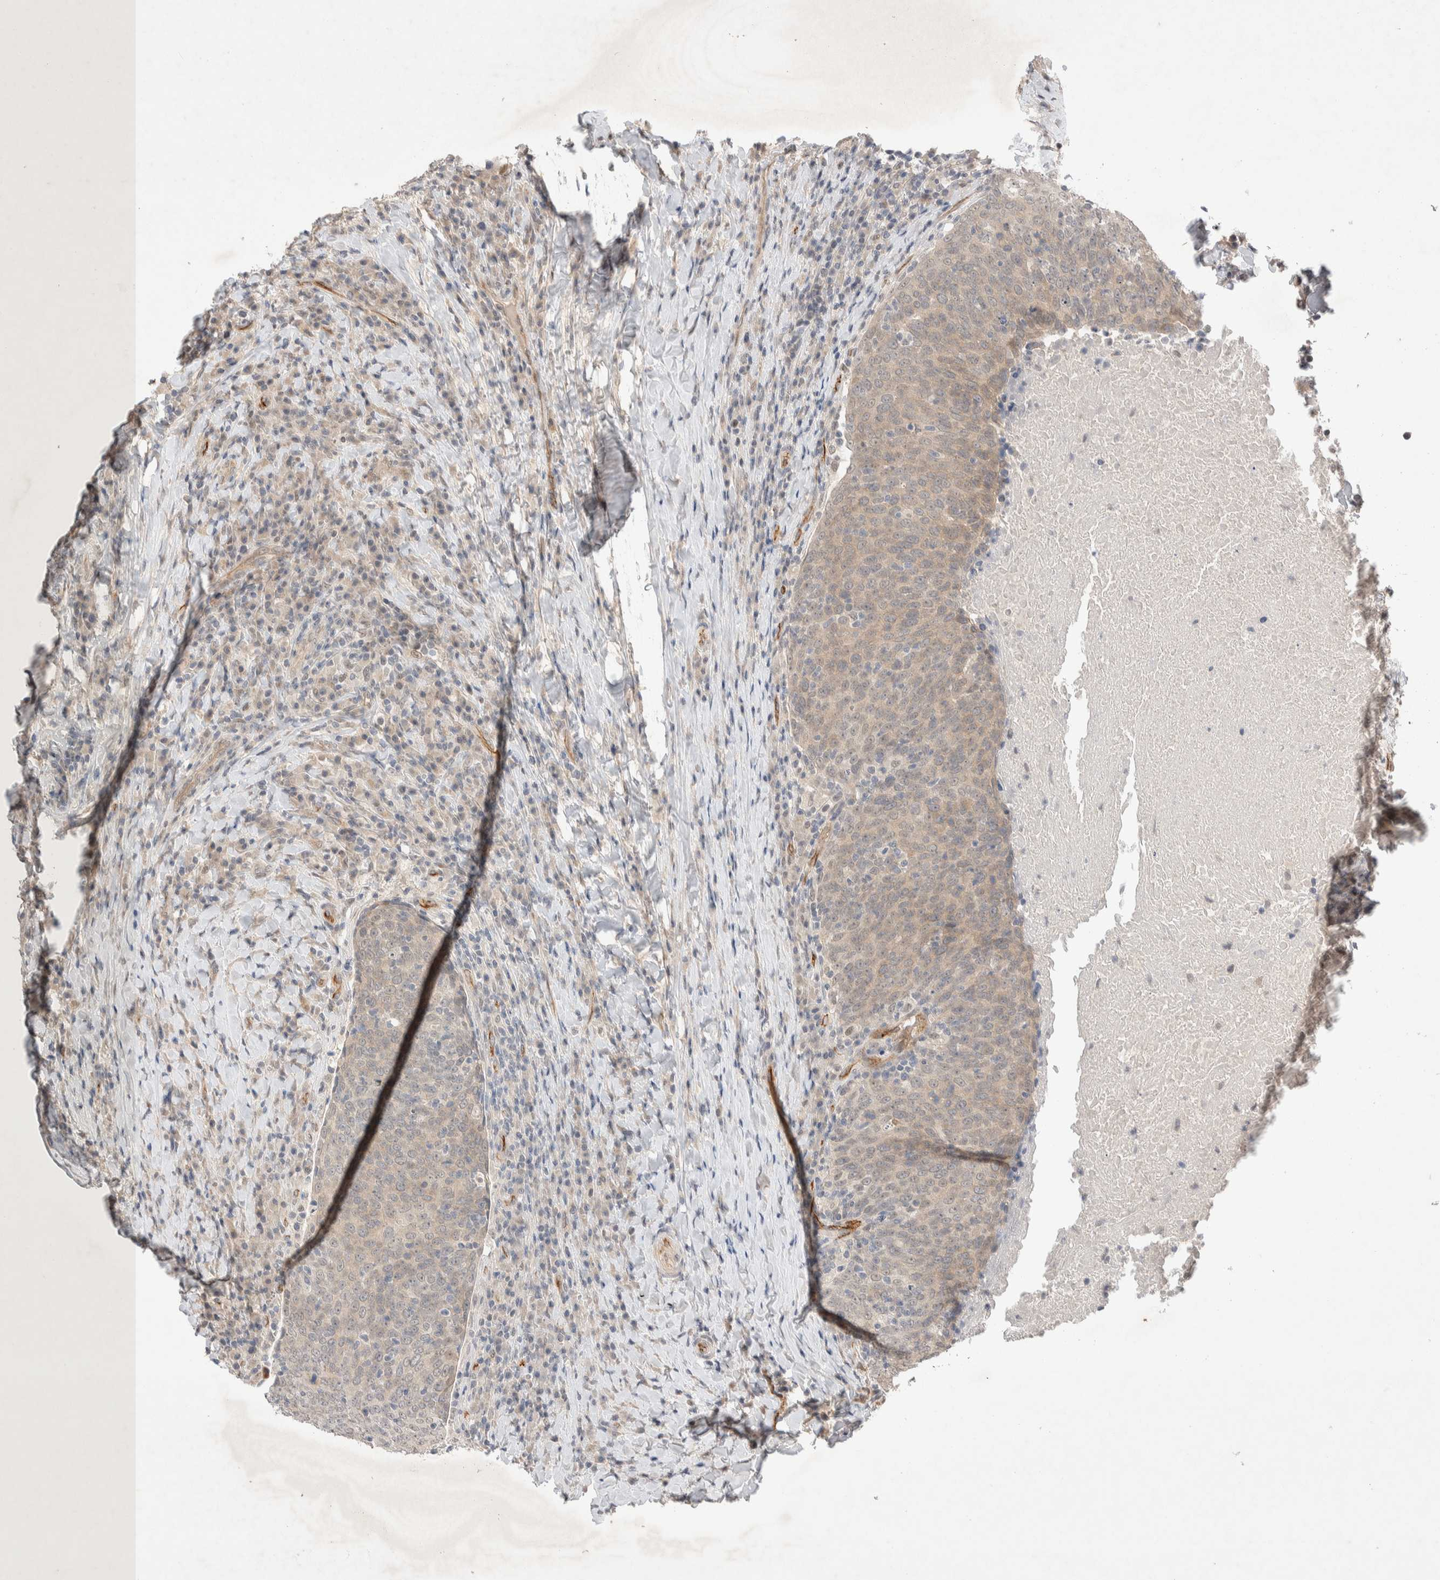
{"staining": {"intensity": "weak", "quantity": "<25%", "location": "cytoplasmic/membranous"}, "tissue": "head and neck cancer", "cell_type": "Tumor cells", "image_type": "cancer", "snomed": [{"axis": "morphology", "description": "Squamous cell carcinoma, NOS"}, {"axis": "morphology", "description": "Squamous cell carcinoma, metastatic, NOS"}, {"axis": "topography", "description": "Lymph node"}, {"axis": "topography", "description": "Head-Neck"}], "caption": "IHC photomicrograph of human head and neck cancer stained for a protein (brown), which demonstrates no staining in tumor cells. (DAB immunohistochemistry (IHC) with hematoxylin counter stain).", "gene": "ZNF704", "patient": {"sex": "male", "age": 62}}